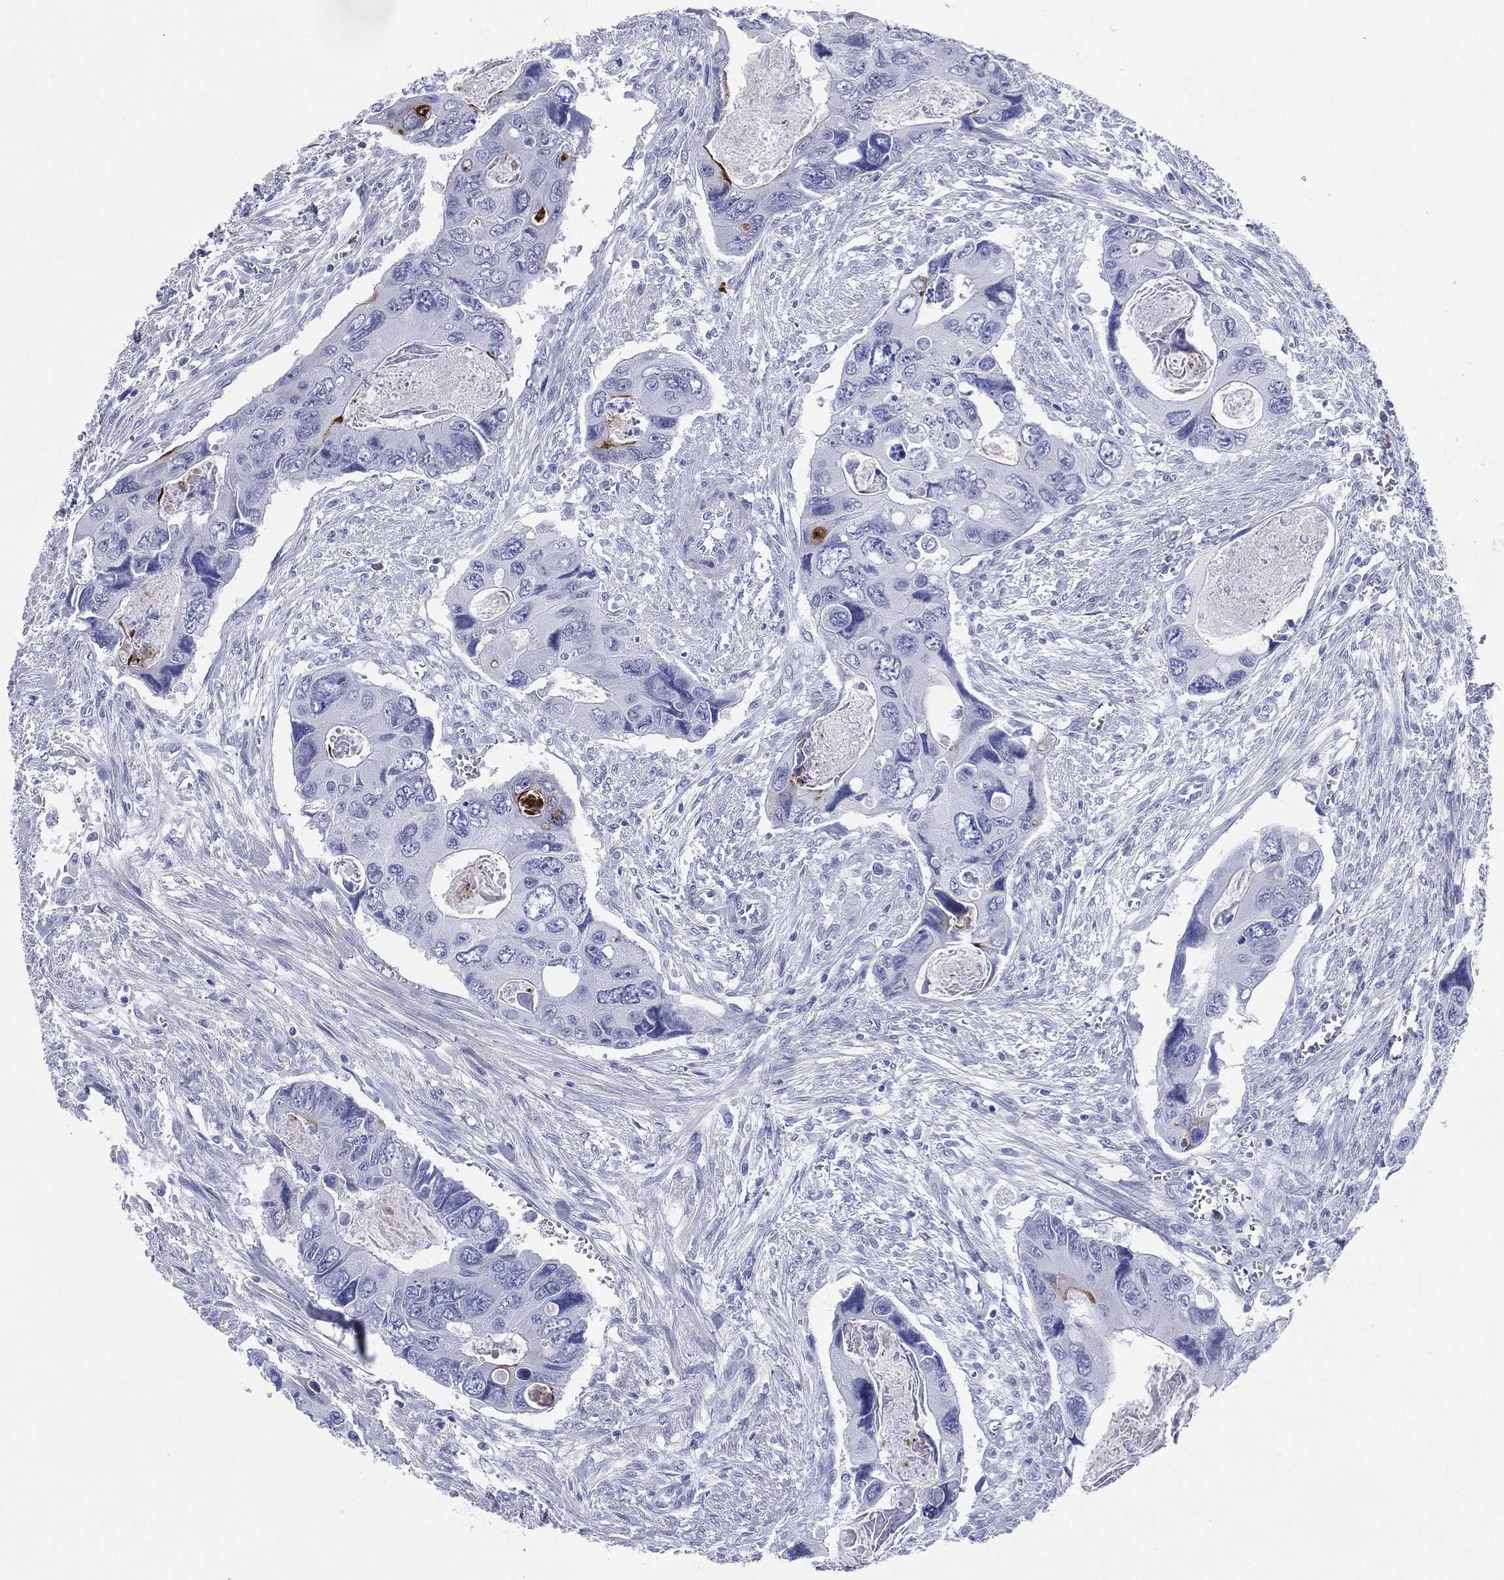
{"staining": {"intensity": "strong", "quantity": "<25%", "location": "cytoplasmic/membranous"}, "tissue": "colorectal cancer", "cell_type": "Tumor cells", "image_type": "cancer", "snomed": [{"axis": "morphology", "description": "Adenocarcinoma, NOS"}, {"axis": "topography", "description": "Rectum"}], "caption": "Immunohistochemistry (IHC) of human colorectal adenocarcinoma demonstrates medium levels of strong cytoplasmic/membranous staining in about <25% of tumor cells.", "gene": "CD79A", "patient": {"sex": "male", "age": 62}}